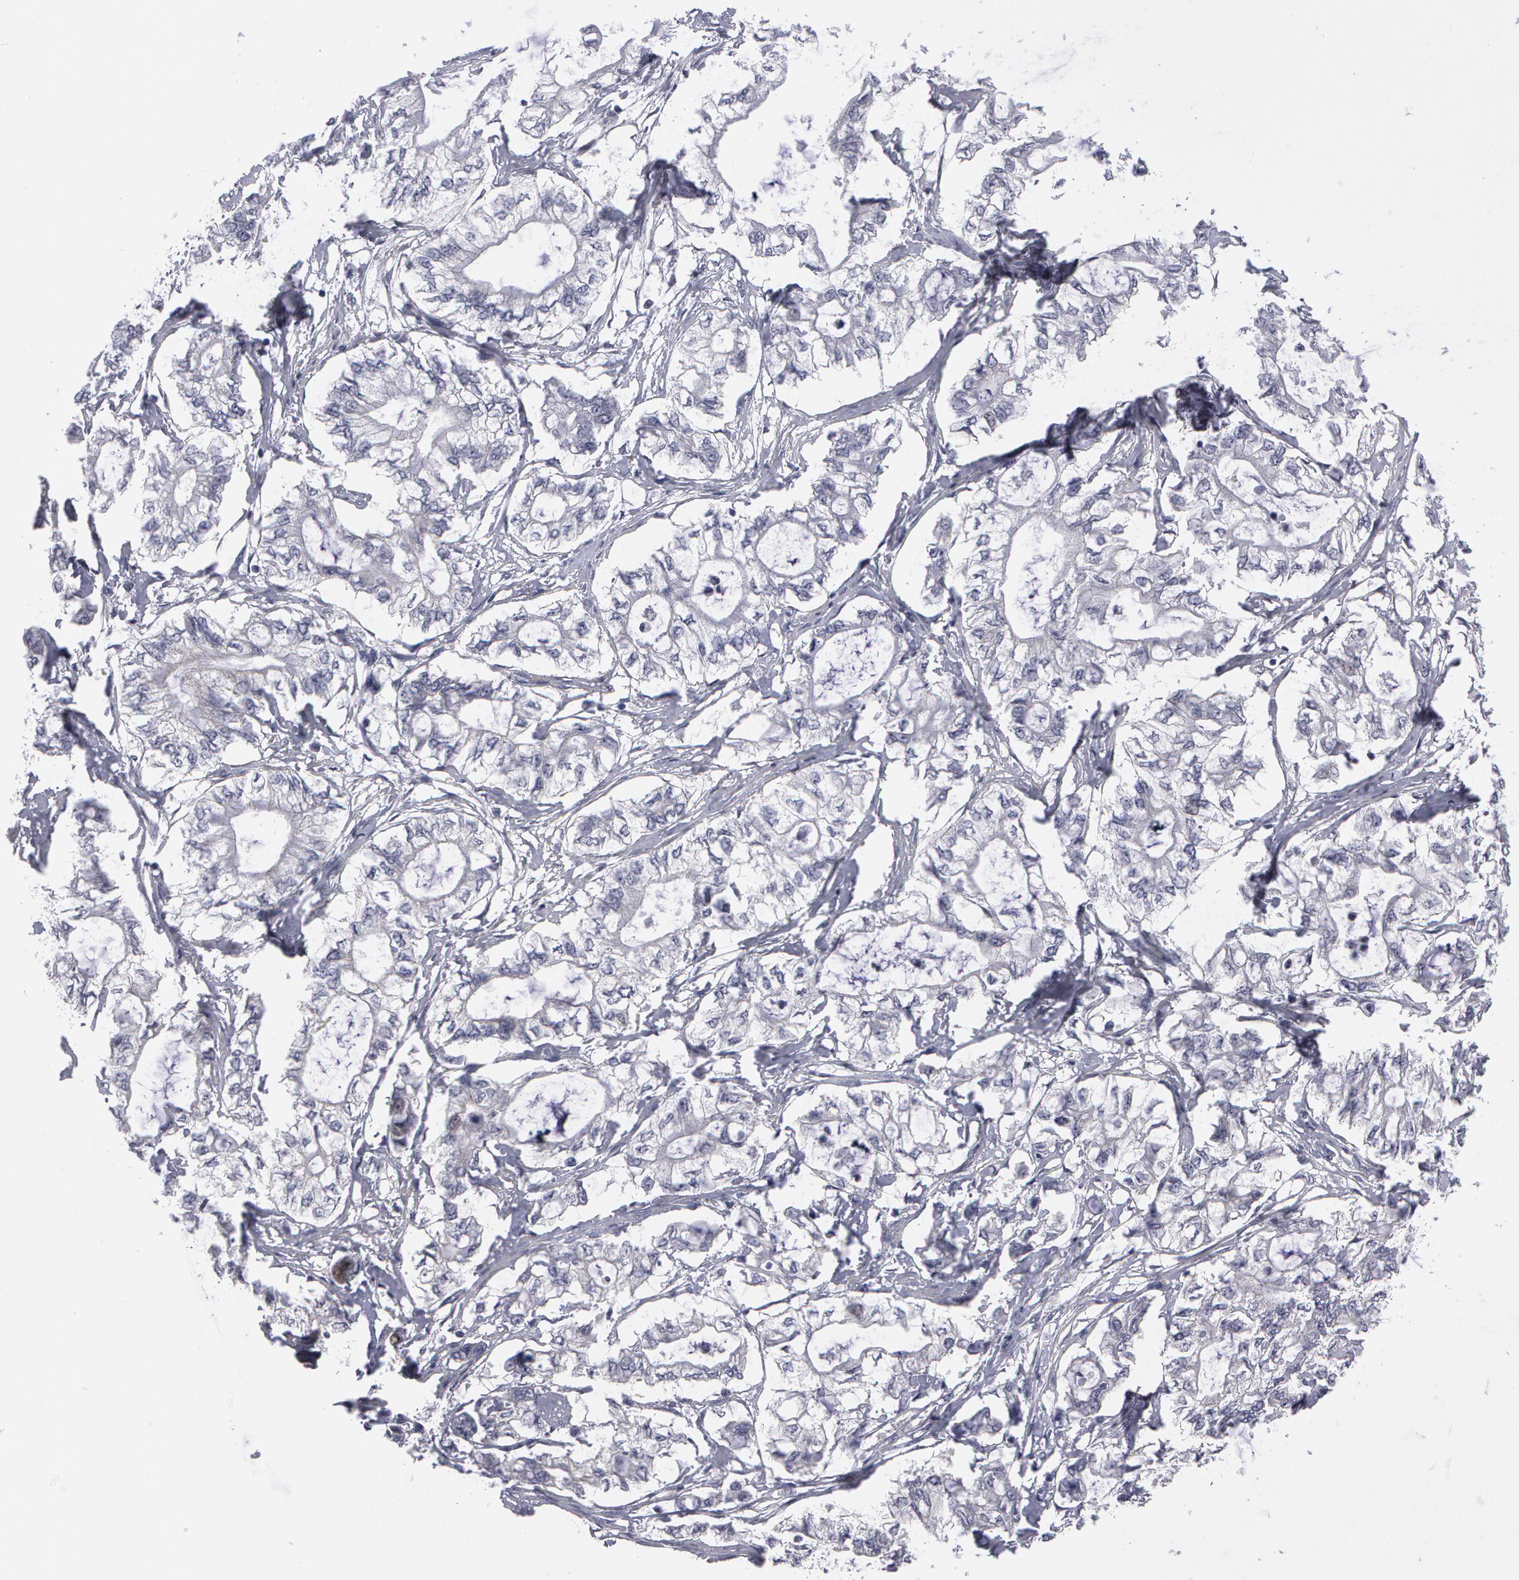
{"staining": {"intensity": "negative", "quantity": "none", "location": "none"}, "tissue": "pancreatic cancer", "cell_type": "Tumor cells", "image_type": "cancer", "snomed": [{"axis": "morphology", "description": "Adenocarcinoma, NOS"}, {"axis": "topography", "description": "Pancreas"}], "caption": "An image of human pancreatic cancer is negative for staining in tumor cells.", "gene": "SMC1B", "patient": {"sex": "male", "age": 79}}